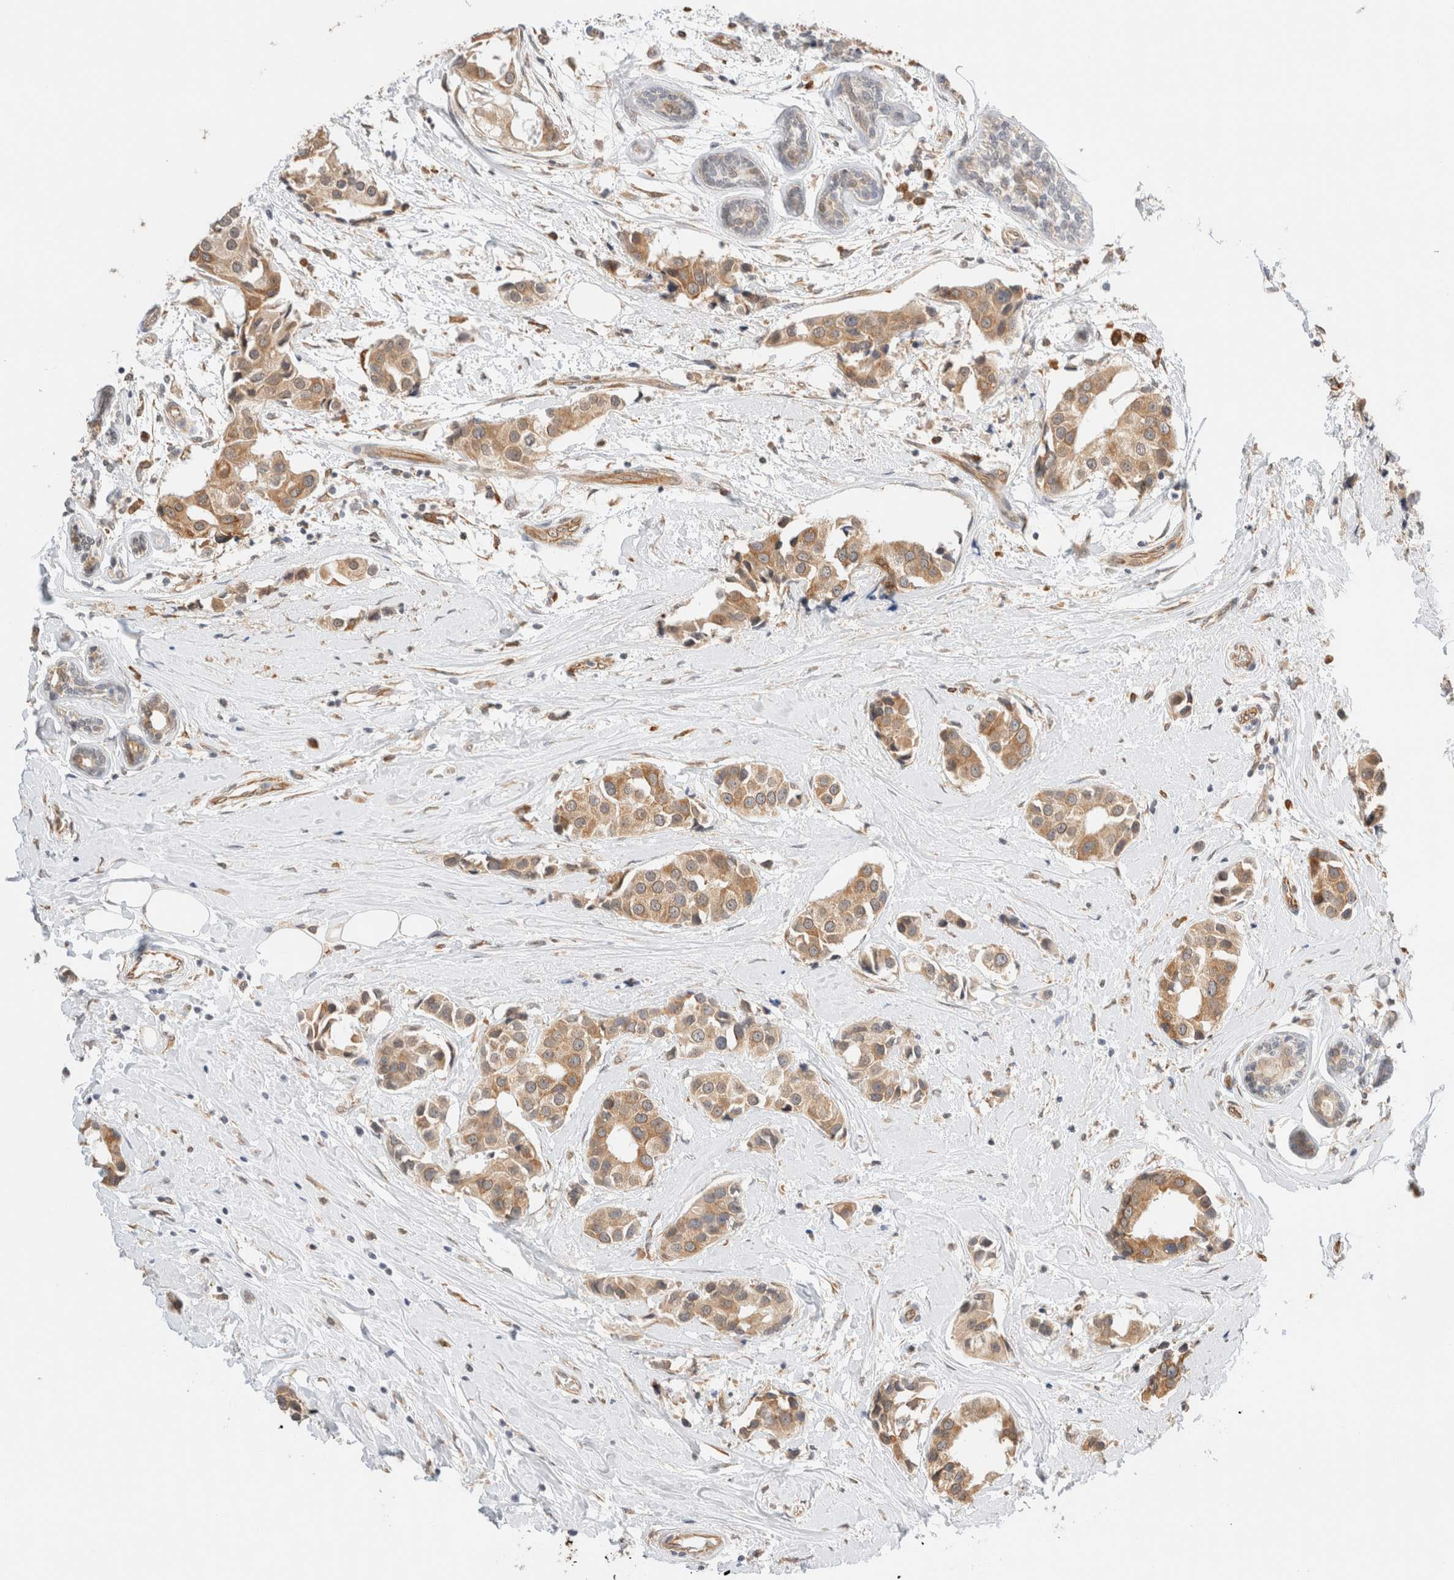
{"staining": {"intensity": "moderate", "quantity": ">75%", "location": "cytoplasmic/membranous"}, "tissue": "breast cancer", "cell_type": "Tumor cells", "image_type": "cancer", "snomed": [{"axis": "morphology", "description": "Normal tissue, NOS"}, {"axis": "morphology", "description": "Duct carcinoma"}, {"axis": "topography", "description": "Breast"}], "caption": "Moderate cytoplasmic/membranous protein positivity is present in about >75% of tumor cells in breast cancer (infiltrating ductal carcinoma). The staining was performed using DAB, with brown indicating positive protein expression. Nuclei are stained blue with hematoxylin.", "gene": "SYVN1", "patient": {"sex": "female", "age": 39}}